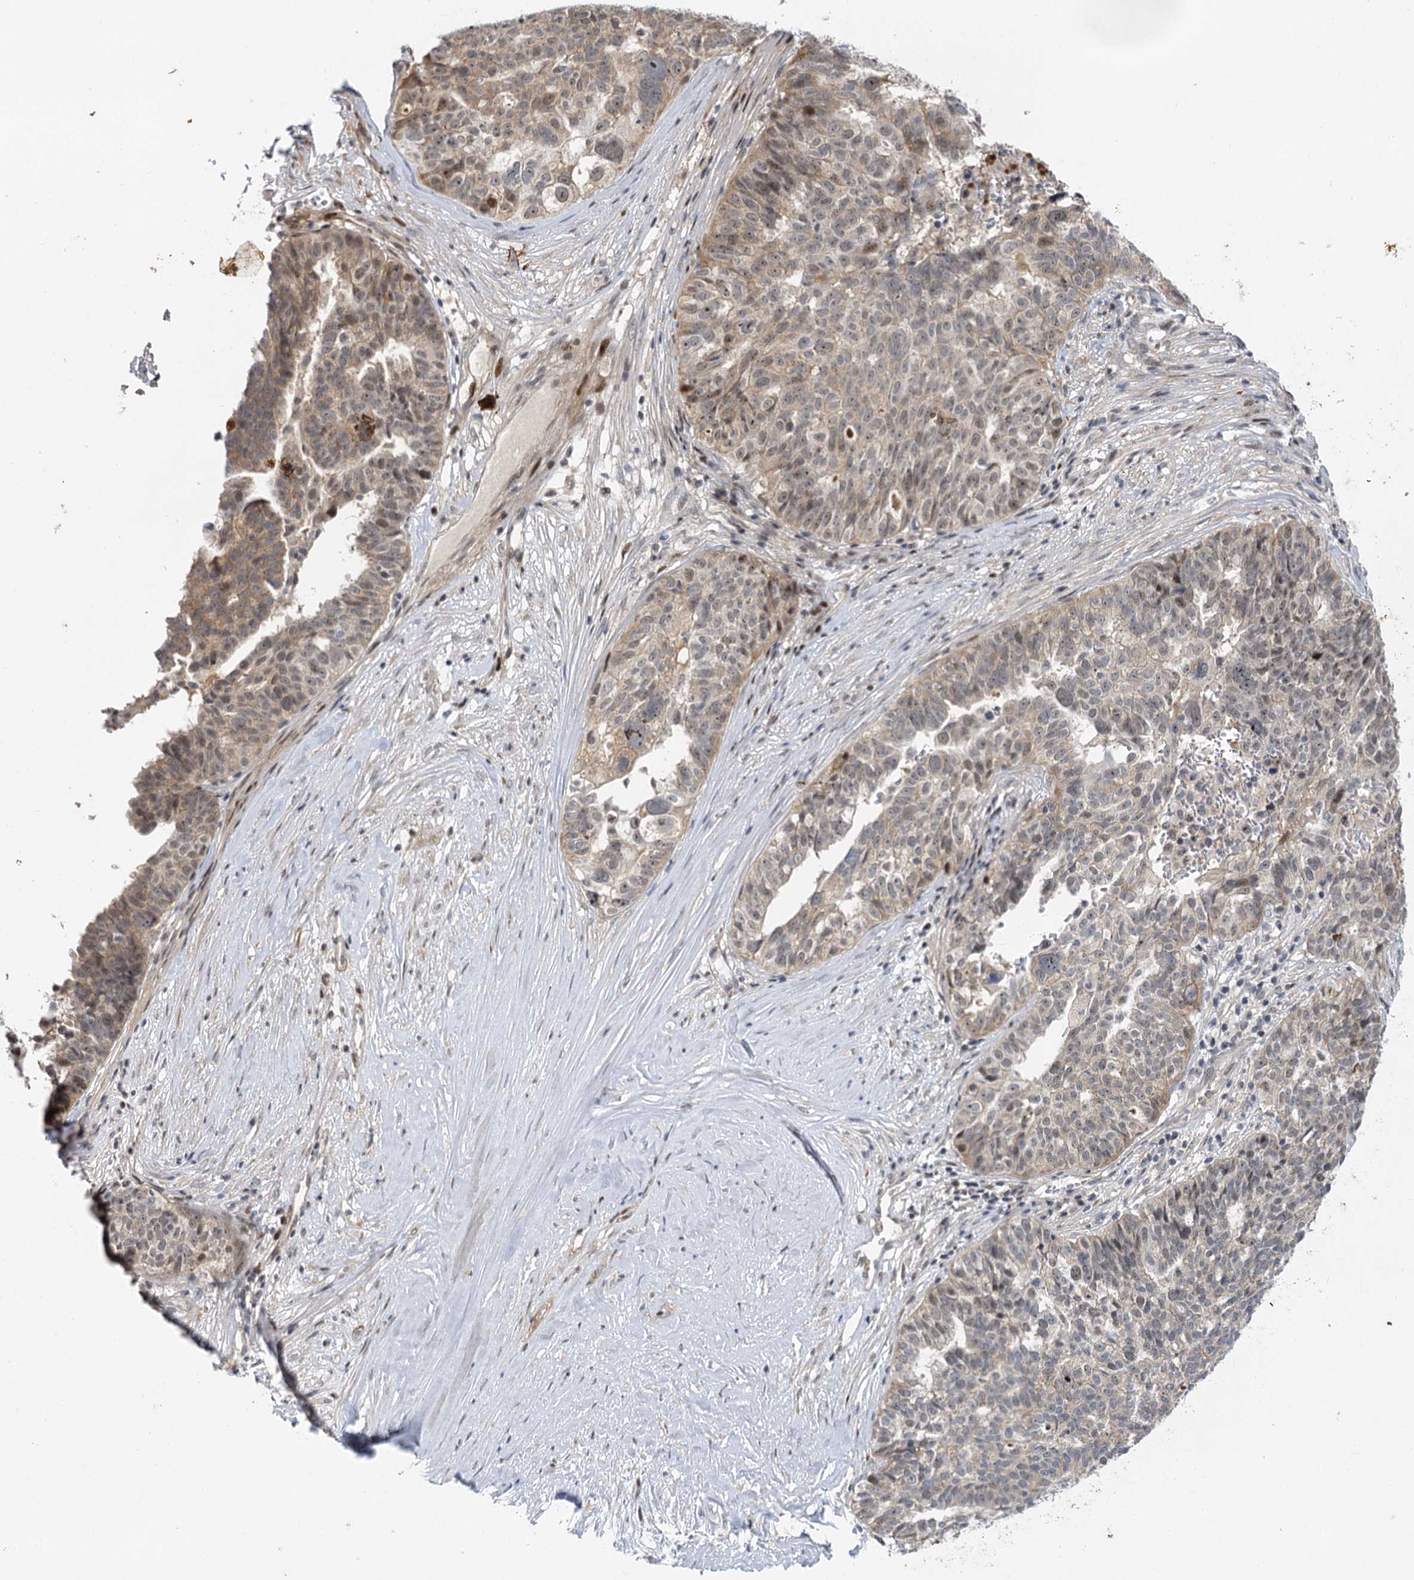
{"staining": {"intensity": "weak", "quantity": "<25%", "location": "cytoplasmic/membranous,nuclear"}, "tissue": "ovarian cancer", "cell_type": "Tumor cells", "image_type": "cancer", "snomed": [{"axis": "morphology", "description": "Cystadenocarcinoma, serous, NOS"}, {"axis": "topography", "description": "Ovary"}], "caption": "Ovarian serous cystadenocarcinoma stained for a protein using immunohistochemistry shows no positivity tumor cells.", "gene": "IL11RA", "patient": {"sex": "female", "age": 59}}